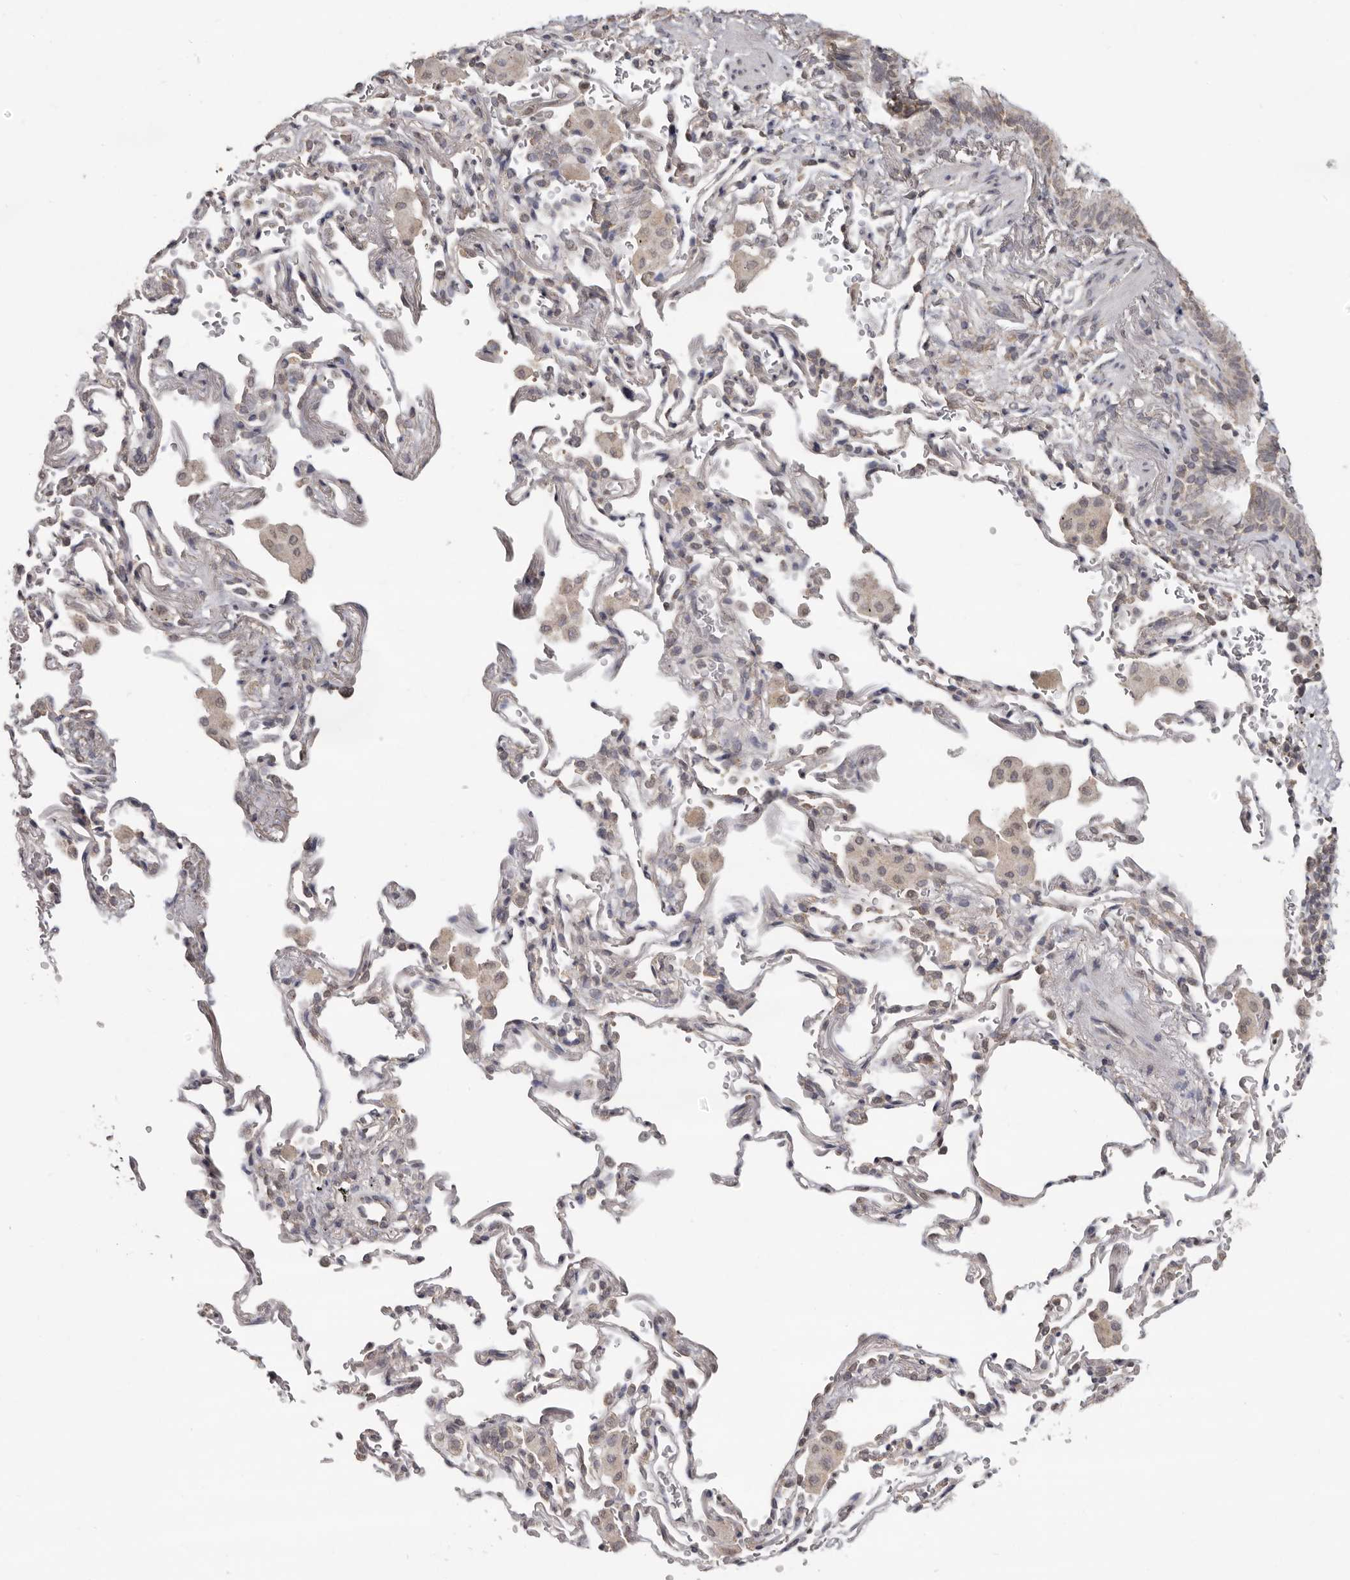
{"staining": {"intensity": "weak", "quantity": "<25%", "location": "cytoplasmic/membranous"}, "tissue": "bronchus", "cell_type": "Respiratory epithelial cells", "image_type": "normal", "snomed": [{"axis": "morphology", "description": "Normal tissue, NOS"}, {"axis": "morphology", "description": "Inflammation, NOS"}, {"axis": "topography", "description": "Bronchus"}], "caption": "A micrograph of bronchus stained for a protein reveals no brown staining in respiratory epithelial cells.", "gene": "LINGO2", "patient": {"sex": "male", "age": 69}}